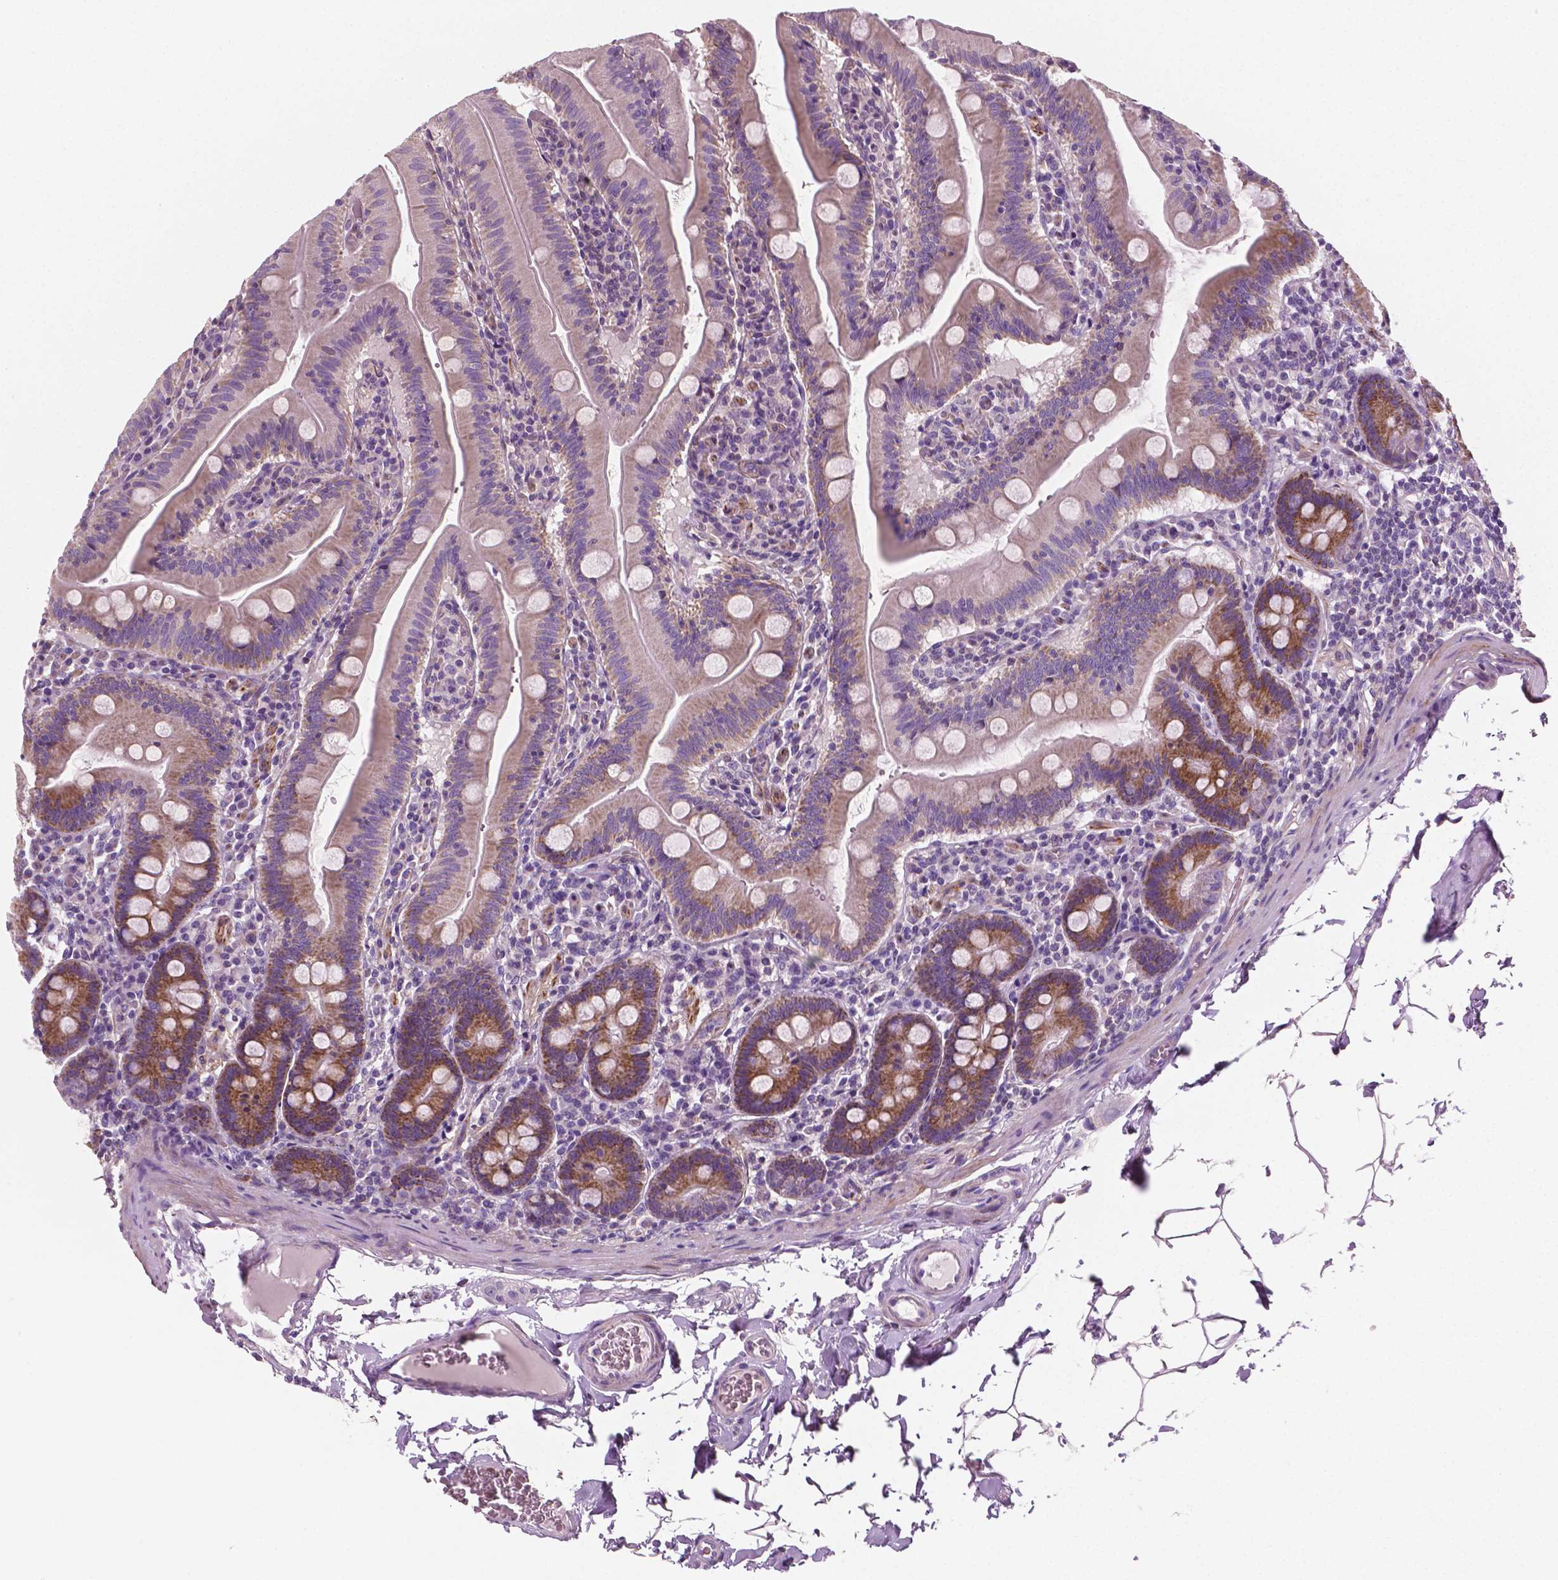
{"staining": {"intensity": "moderate", "quantity": "25%-75%", "location": "cytoplasmic/membranous"}, "tissue": "small intestine", "cell_type": "Glandular cells", "image_type": "normal", "snomed": [{"axis": "morphology", "description": "Normal tissue, NOS"}, {"axis": "topography", "description": "Small intestine"}], "caption": "An immunohistochemistry micrograph of benign tissue is shown. Protein staining in brown shows moderate cytoplasmic/membranous positivity in small intestine within glandular cells. (DAB = brown stain, brightfield microscopy at high magnification).", "gene": "PTX3", "patient": {"sex": "male", "age": 37}}